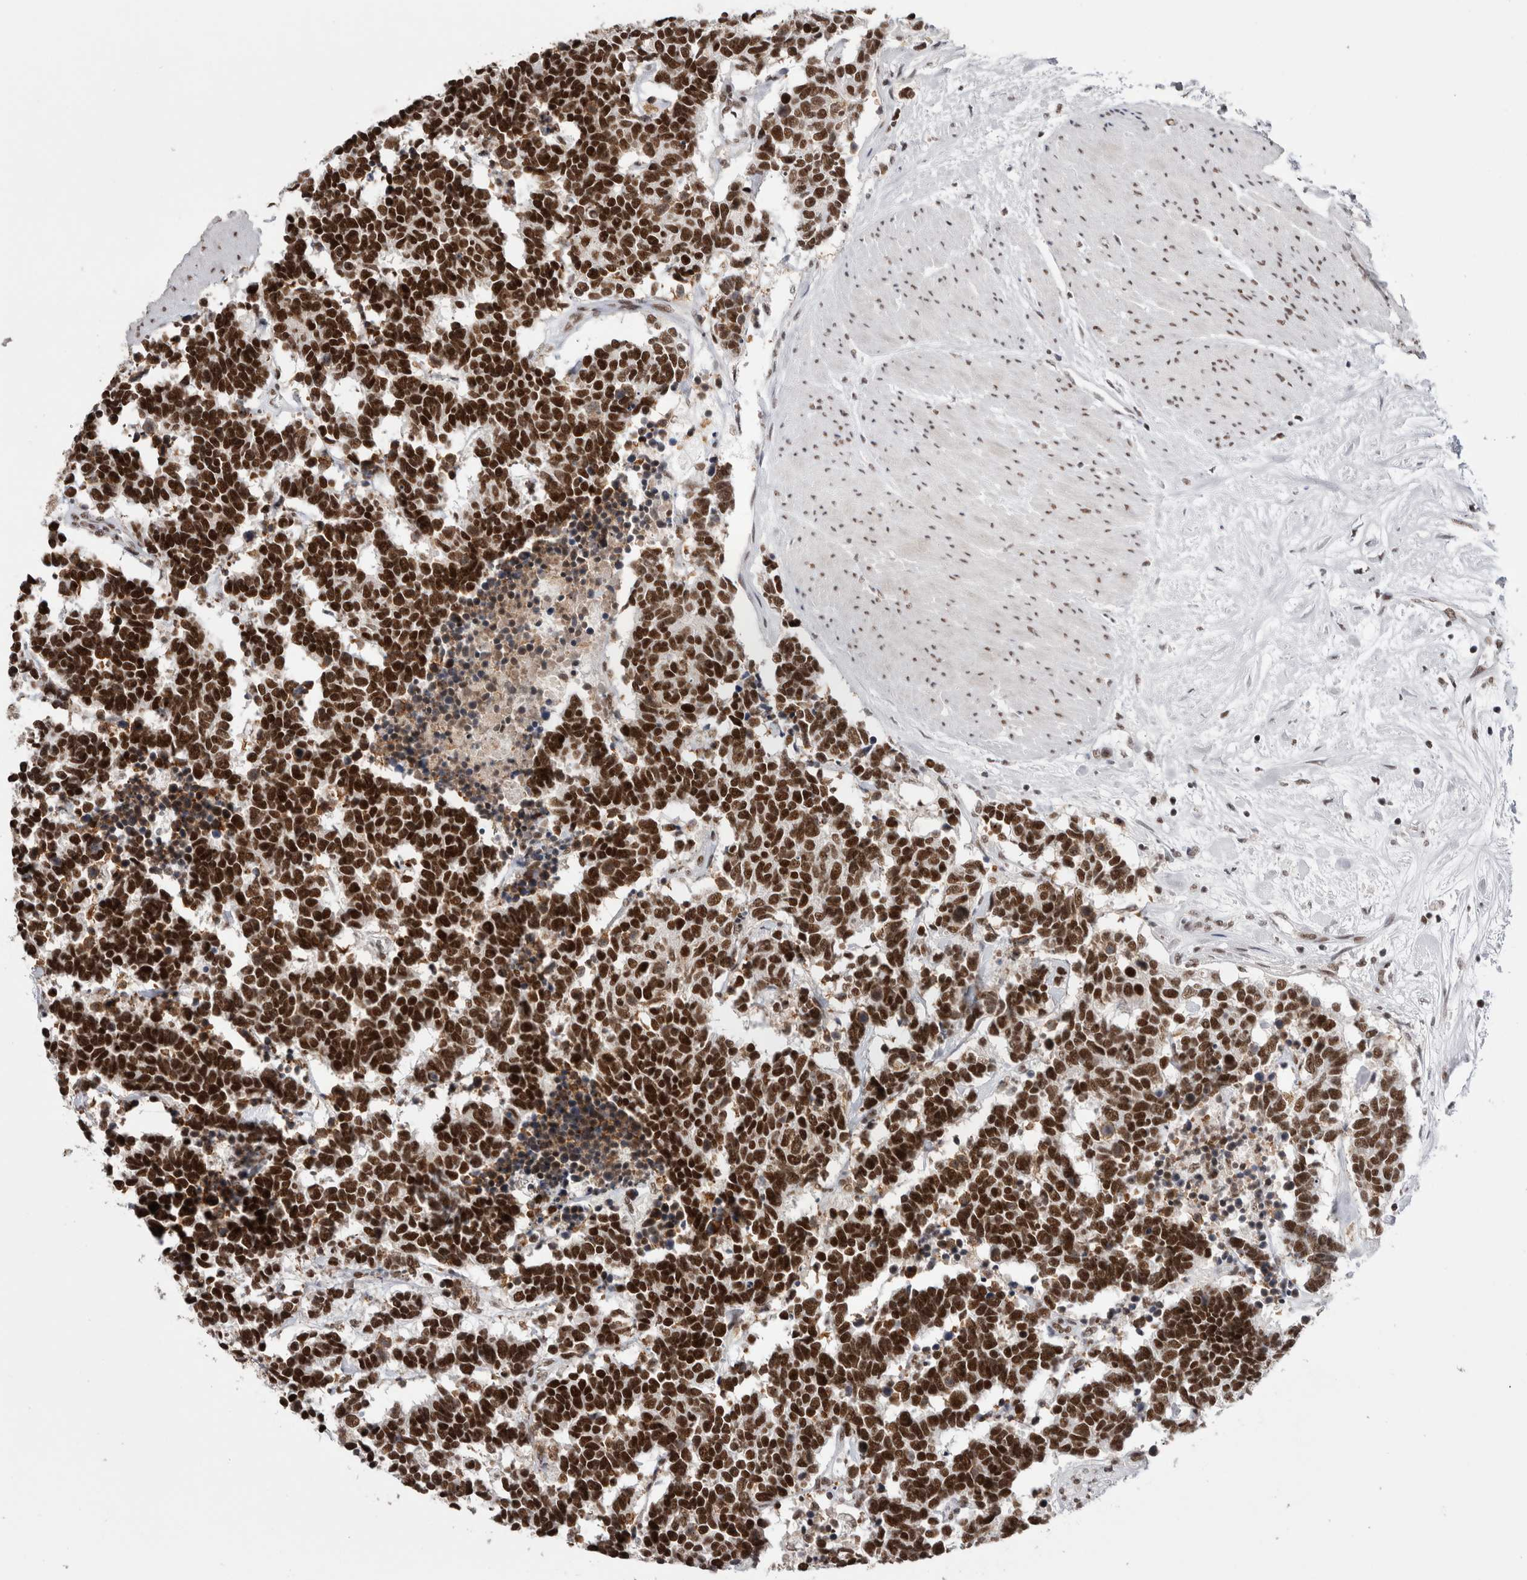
{"staining": {"intensity": "strong", "quantity": ">75%", "location": "nuclear"}, "tissue": "carcinoid", "cell_type": "Tumor cells", "image_type": "cancer", "snomed": [{"axis": "morphology", "description": "Carcinoma, NOS"}, {"axis": "morphology", "description": "Carcinoid, malignant, NOS"}, {"axis": "topography", "description": "Urinary bladder"}], "caption": "Immunohistochemistry (IHC) image of neoplastic tissue: malignant carcinoid stained using immunohistochemistry (IHC) exhibits high levels of strong protein expression localized specifically in the nuclear of tumor cells, appearing as a nuclear brown color.", "gene": "SMC1A", "patient": {"sex": "male", "age": 57}}